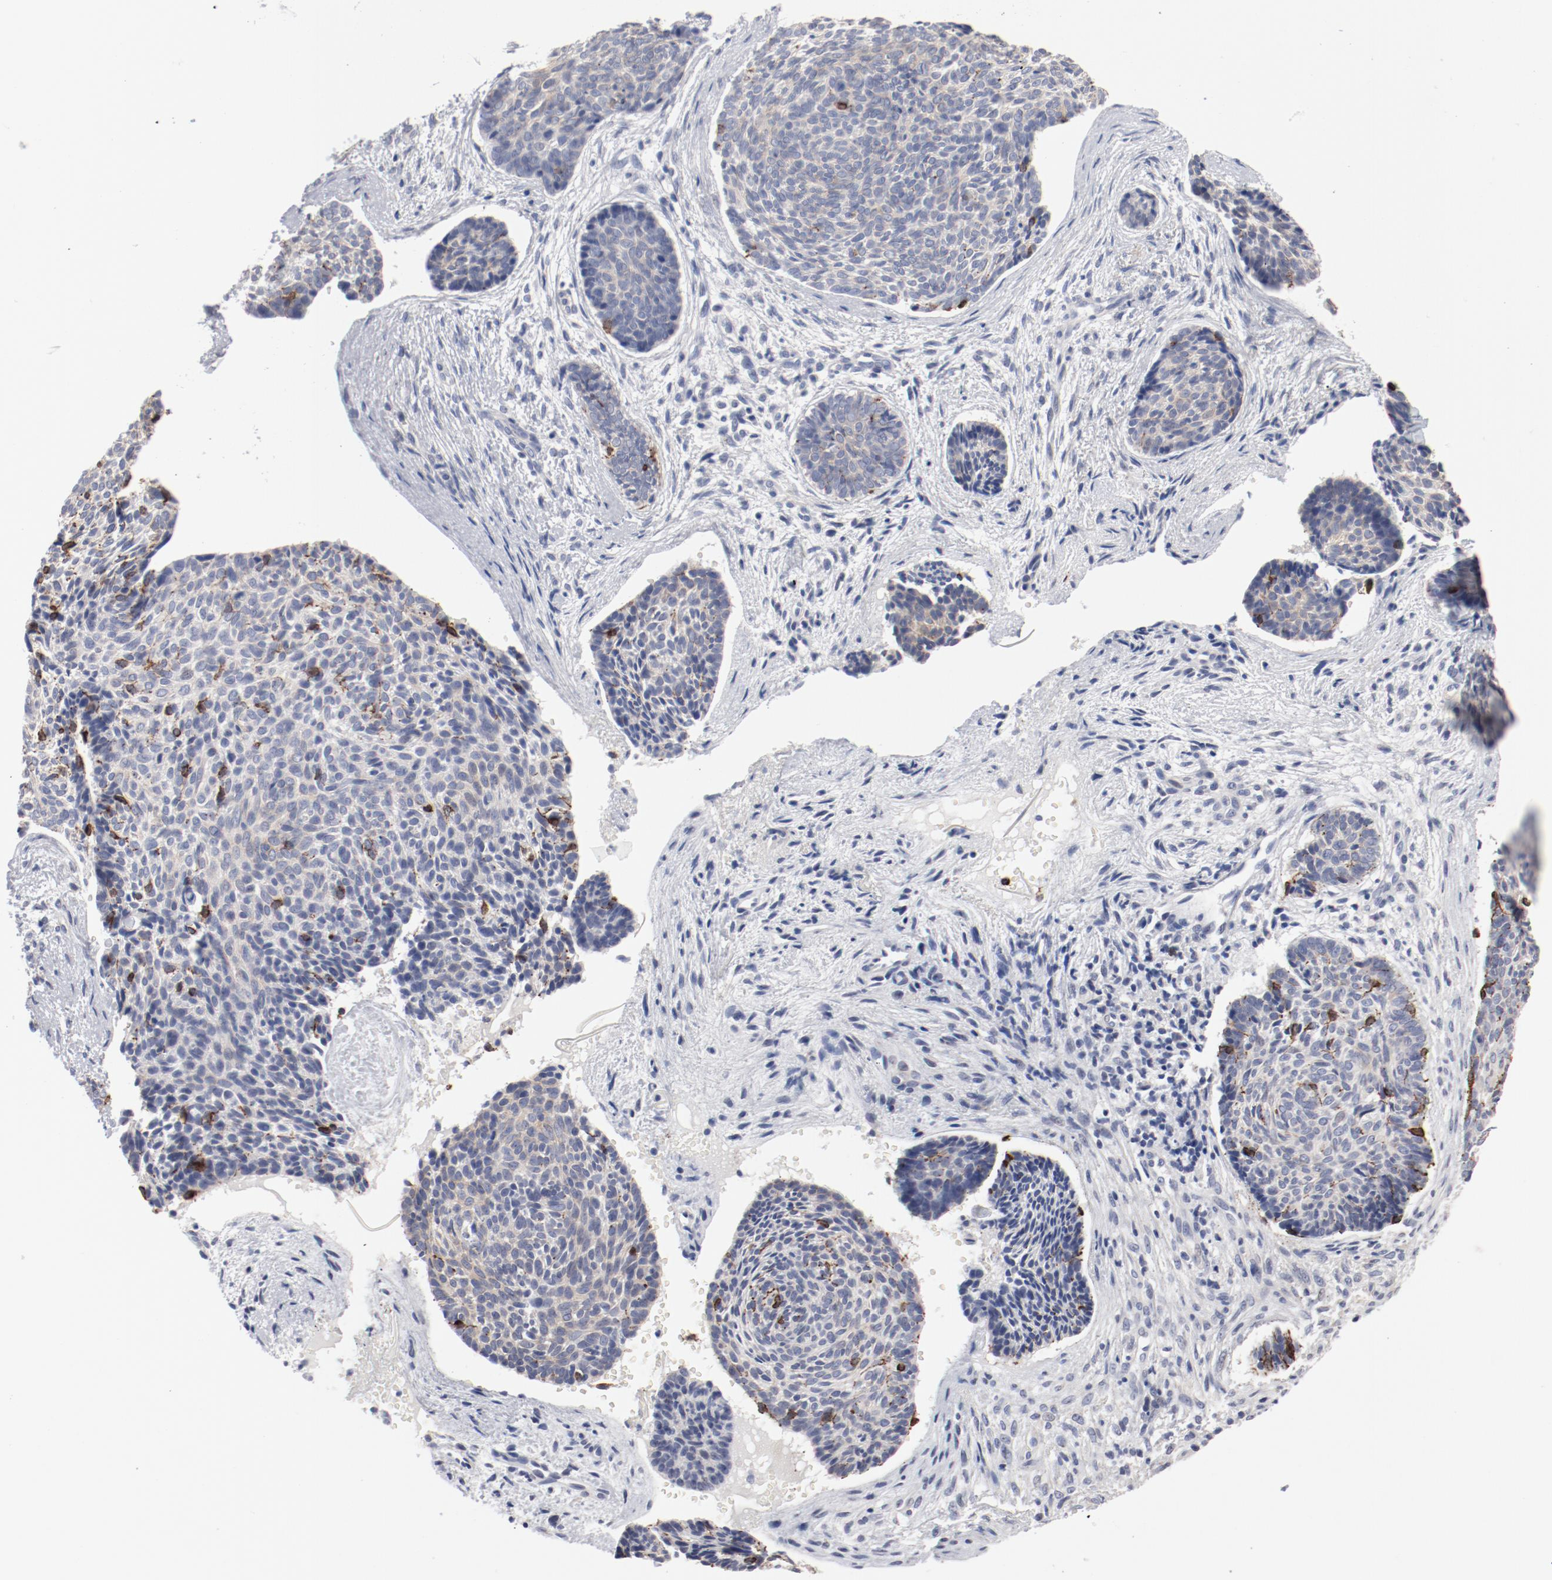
{"staining": {"intensity": "strong", "quantity": "25%-75%", "location": "cytoplasmic/membranous"}, "tissue": "skin cancer", "cell_type": "Tumor cells", "image_type": "cancer", "snomed": [{"axis": "morphology", "description": "Normal tissue, NOS"}, {"axis": "morphology", "description": "Basal cell carcinoma"}, {"axis": "topography", "description": "Skin"}], "caption": "Immunohistochemistry photomicrograph of neoplastic tissue: human basal cell carcinoma (skin) stained using IHC reveals high levels of strong protein expression localized specifically in the cytoplasmic/membranous of tumor cells, appearing as a cytoplasmic/membranous brown color.", "gene": "GPR143", "patient": {"sex": "female", "age": 57}}